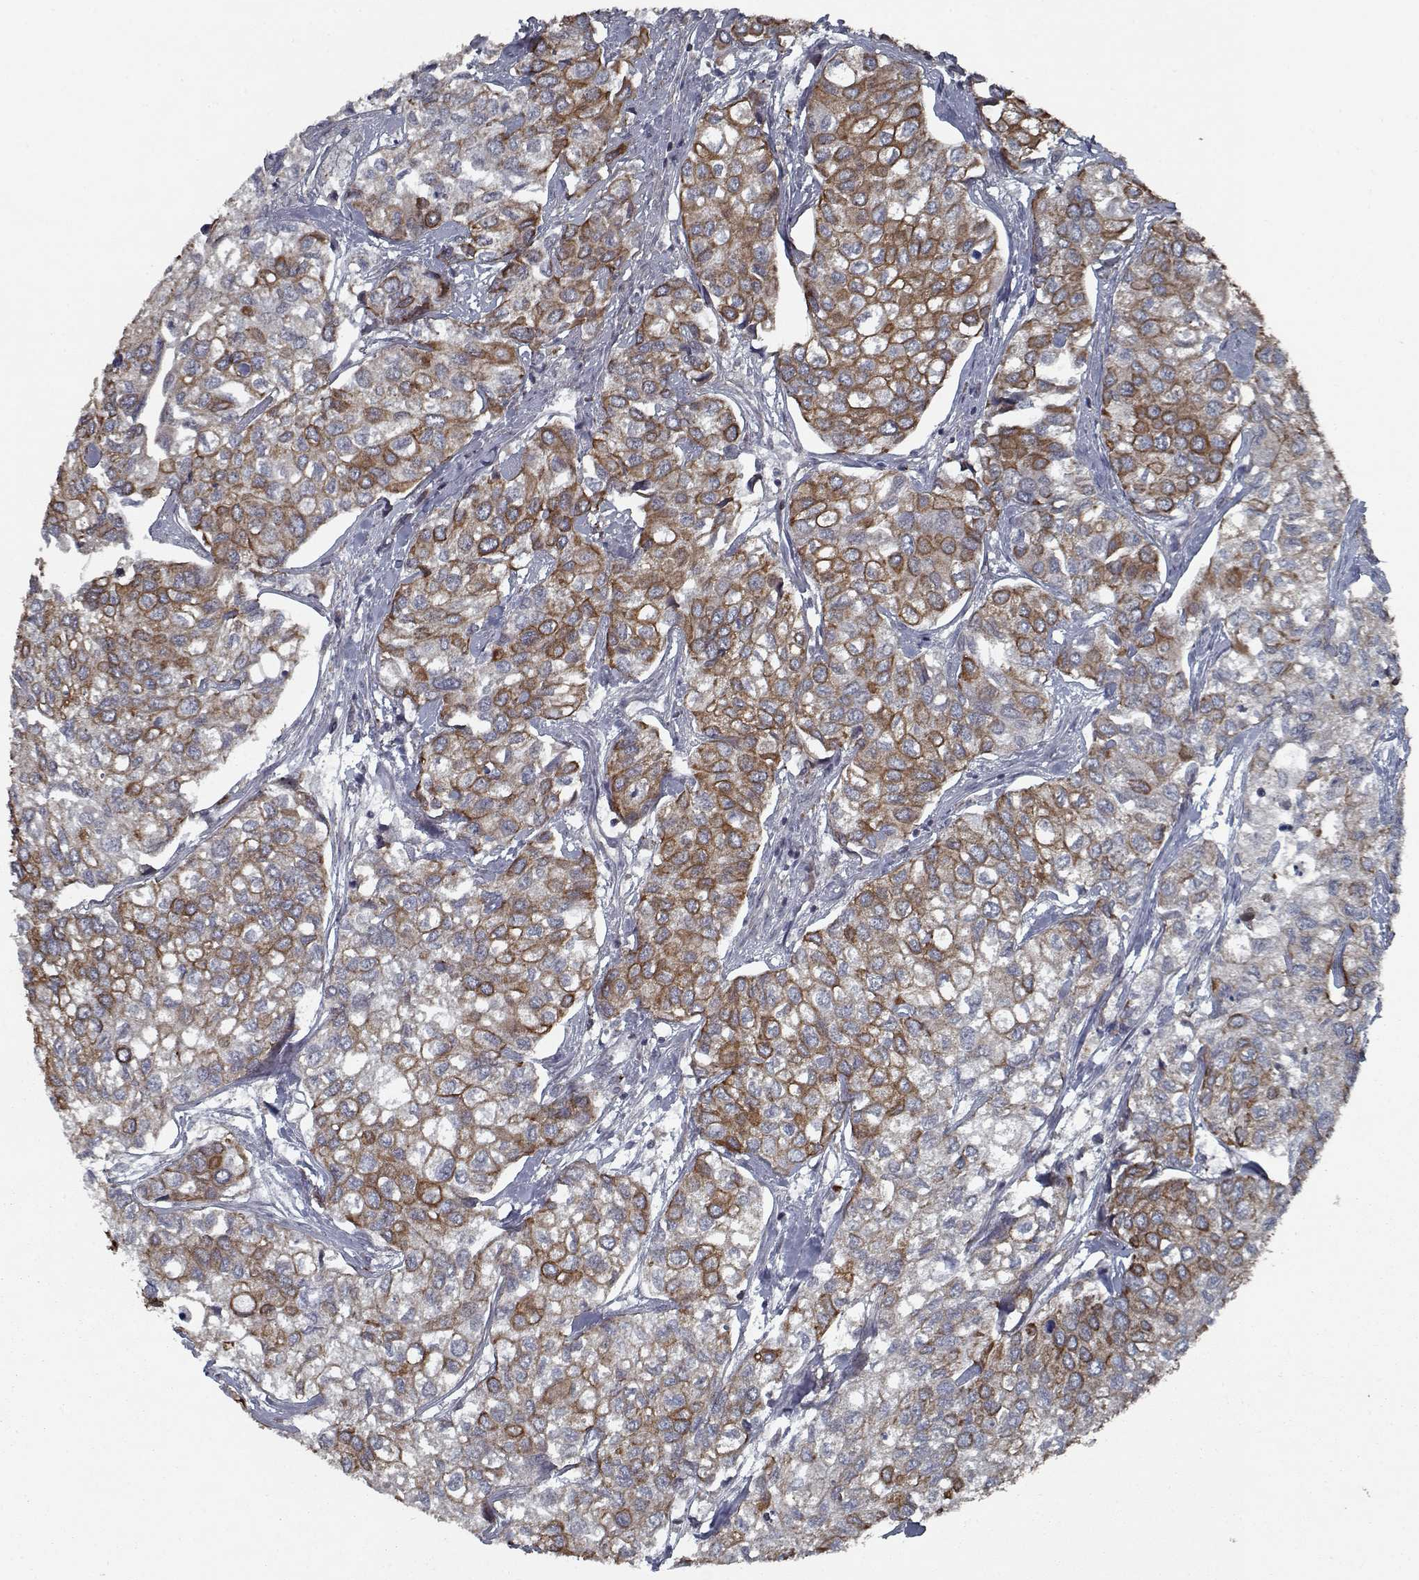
{"staining": {"intensity": "moderate", "quantity": ">75%", "location": "cytoplasmic/membranous"}, "tissue": "urothelial cancer", "cell_type": "Tumor cells", "image_type": "cancer", "snomed": [{"axis": "morphology", "description": "Urothelial carcinoma, High grade"}, {"axis": "topography", "description": "Urinary bladder"}], "caption": "Moderate cytoplasmic/membranous positivity for a protein is identified in about >75% of tumor cells of urothelial cancer using immunohistochemistry (IHC).", "gene": "NLK", "patient": {"sex": "male", "age": 73}}